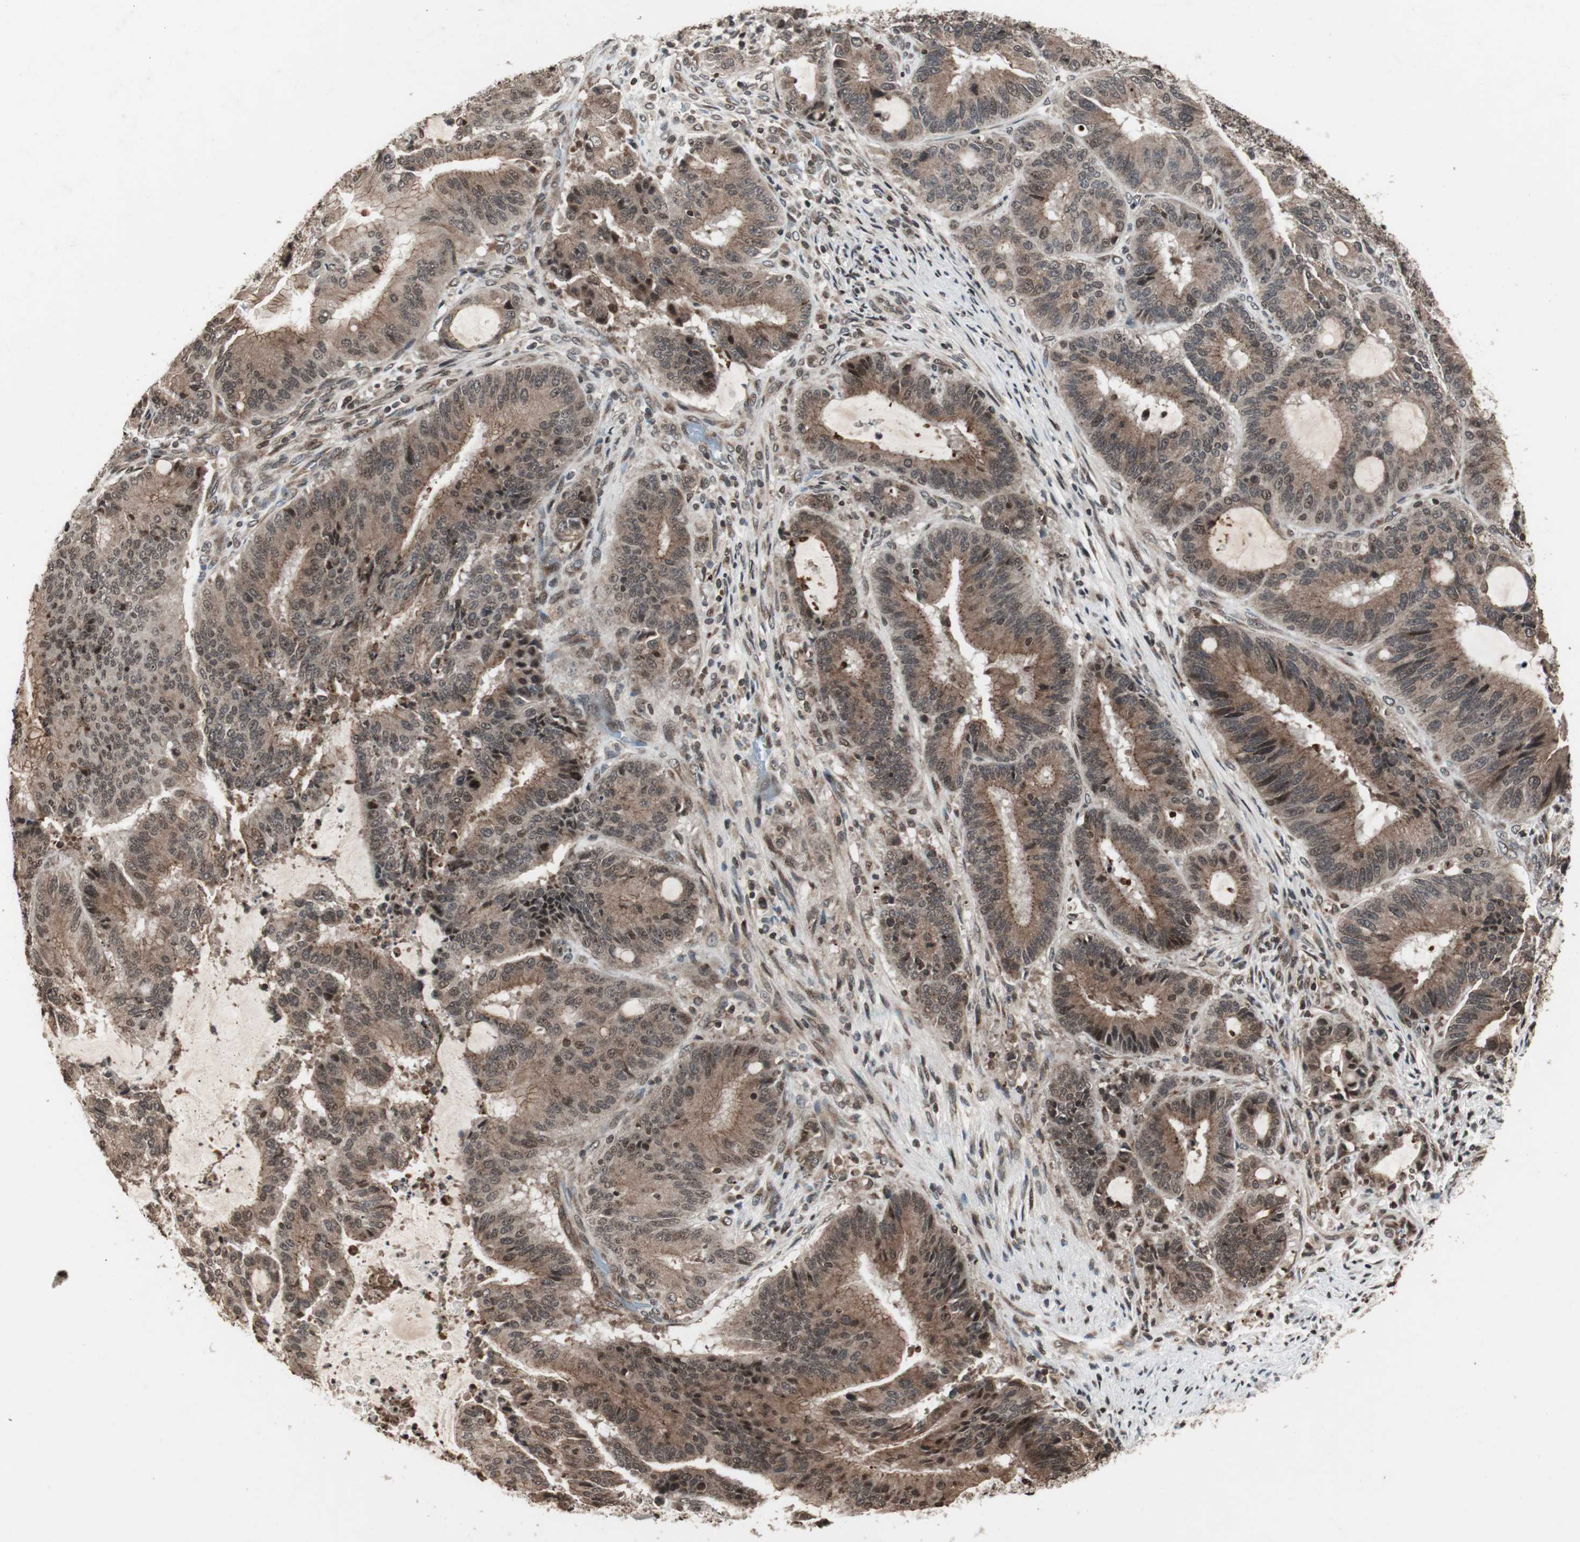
{"staining": {"intensity": "moderate", "quantity": ">75%", "location": "cytoplasmic/membranous"}, "tissue": "liver cancer", "cell_type": "Tumor cells", "image_type": "cancer", "snomed": [{"axis": "morphology", "description": "Cholangiocarcinoma"}, {"axis": "topography", "description": "Liver"}], "caption": "Protein staining shows moderate cytoplasmic/membranous expression in about >75% of tumor cells in cholangiocarcinoma (liver).", "gene": "ZFC3H1", "patient": {"sex": "female", "age": 73}}